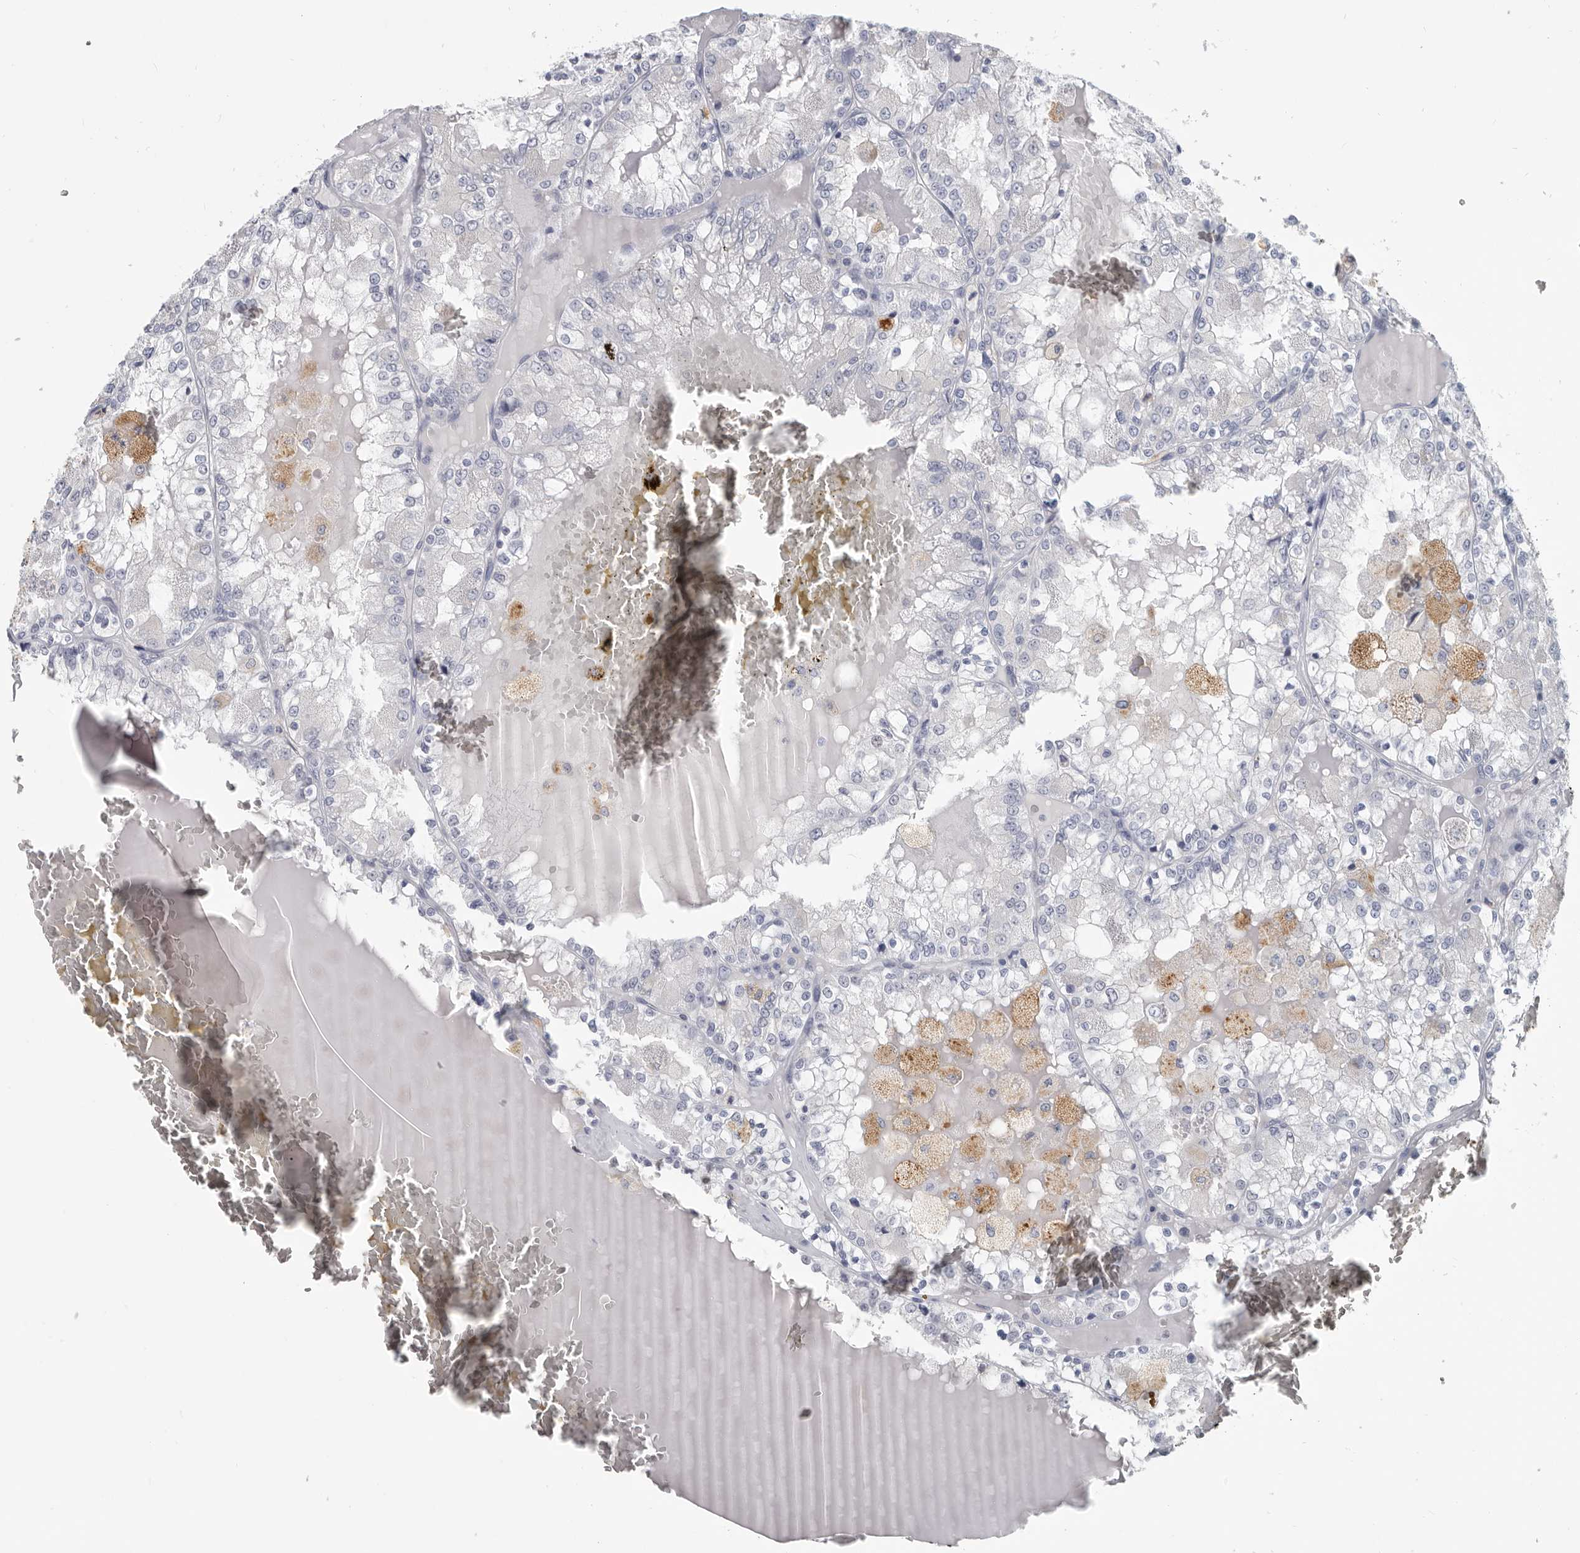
{"staining": {"intensity": "negative", "quantity": "none", "location": "none"}, "tissue": "renal cancer", "cell_type": "Tumor cells", "image_type": "cancer", "snomed": [{"axis": "morphology", "description": "Adenocarcinoma, NOS"}, {"axis": "topography", "description": "Kidney"}], "caption": "Immunohistochemistry (IHC) histopathology image of neoplastic tissue: adenocarcinoma (renal) stained with DAB shows no significant protein staining in tumor cells. (Brightfield microscopy of DAB (3,3'-diaminobenzidine) immunohistochemistry (IHC) at high magnification).", "gene": "WRAP73", "patient": {"sex": "female", "age": 56}}